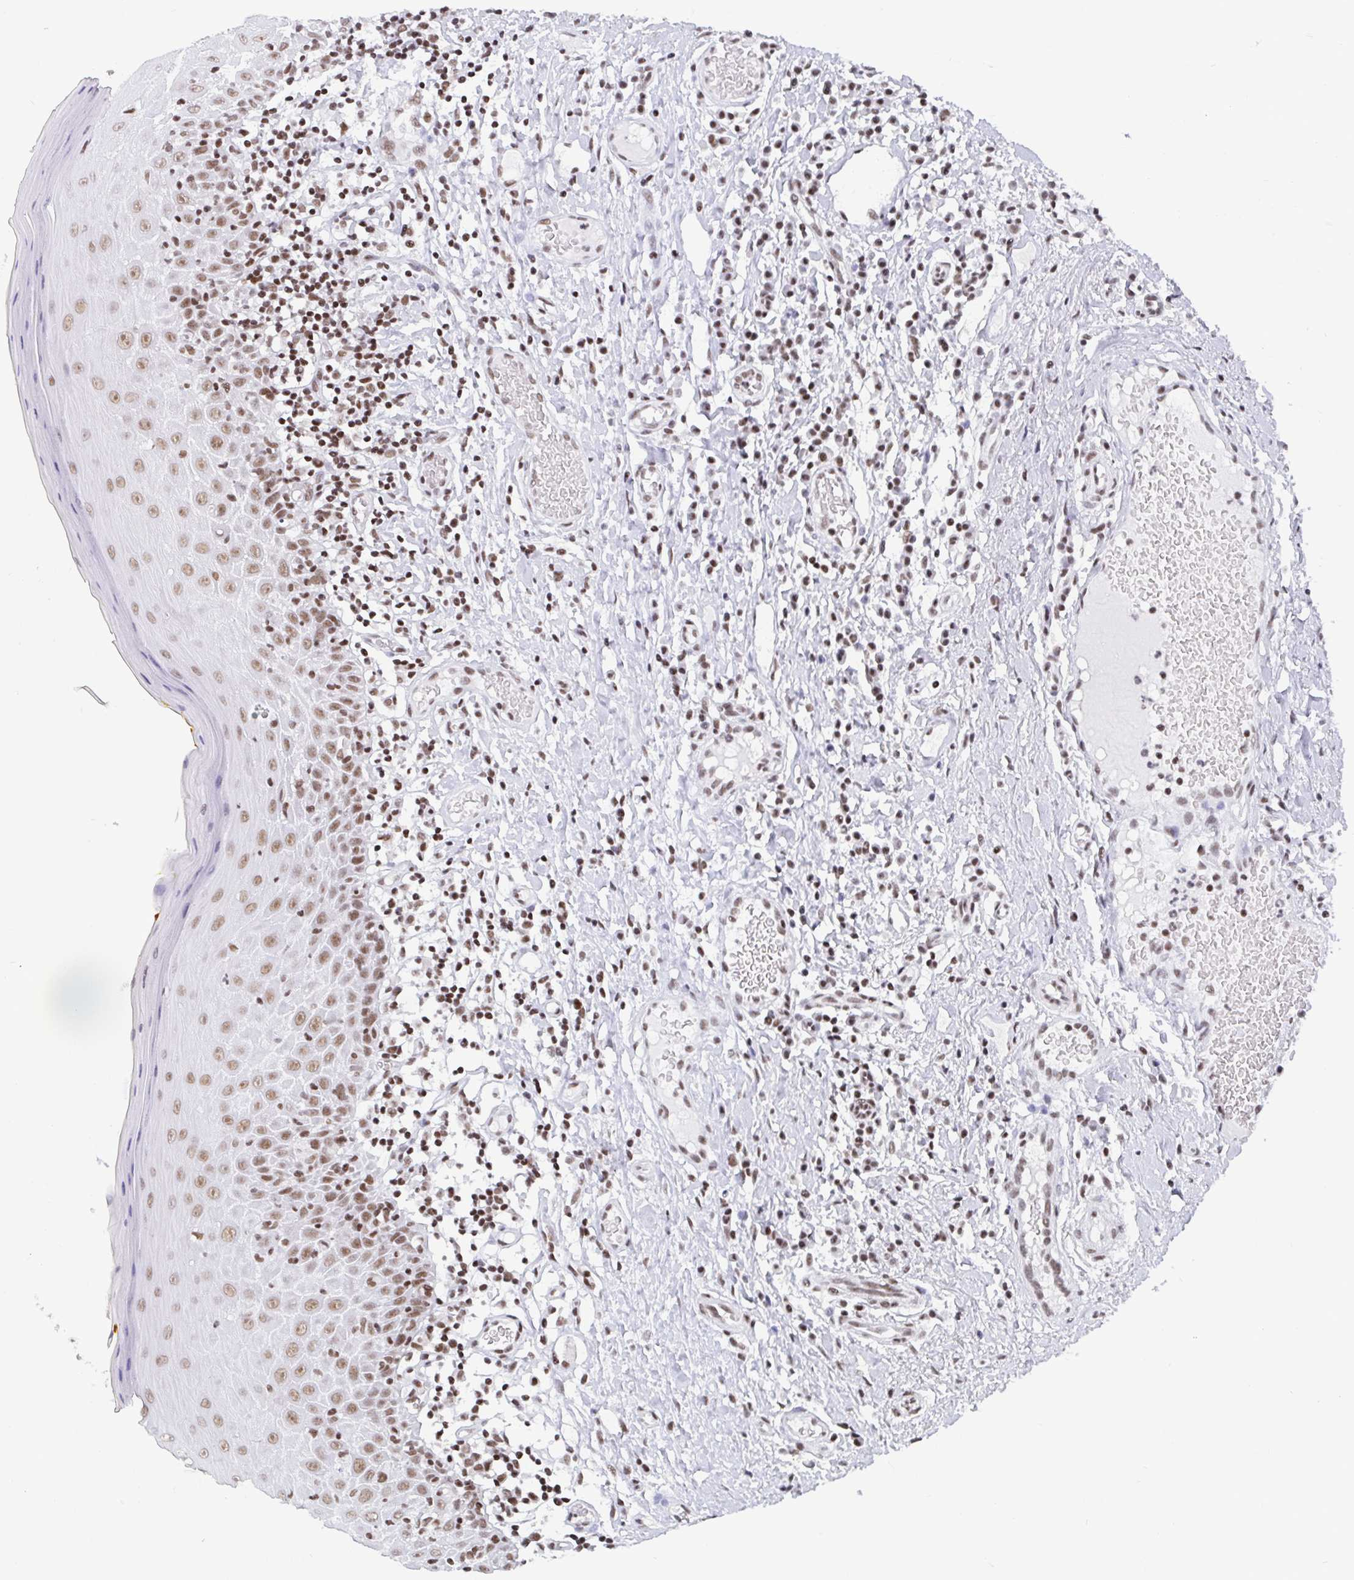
{"staining": {"intensity": "moderate", "quantity": ">75%", "location": "nuclear"}, "tissue": "oral mucosa", "cell_type": "Squamous epithelial cells", "image_type": "normal", "snomed": [{"axis": "morphology", "description": "Normal tissue, NOS"}, {"axis": "topography", "description": "Oral tissue"}, {"axis": "topography", "description": "Tounge, NOS"}], "caption": "Normal oral mucosa was stained to show a protein in brown. There is medium levels of moderate nuclear expression in approximately >75% of squamous epithelial cells.", "gene": "CTCF", "patient": {"sex": "female", "age": 58}}